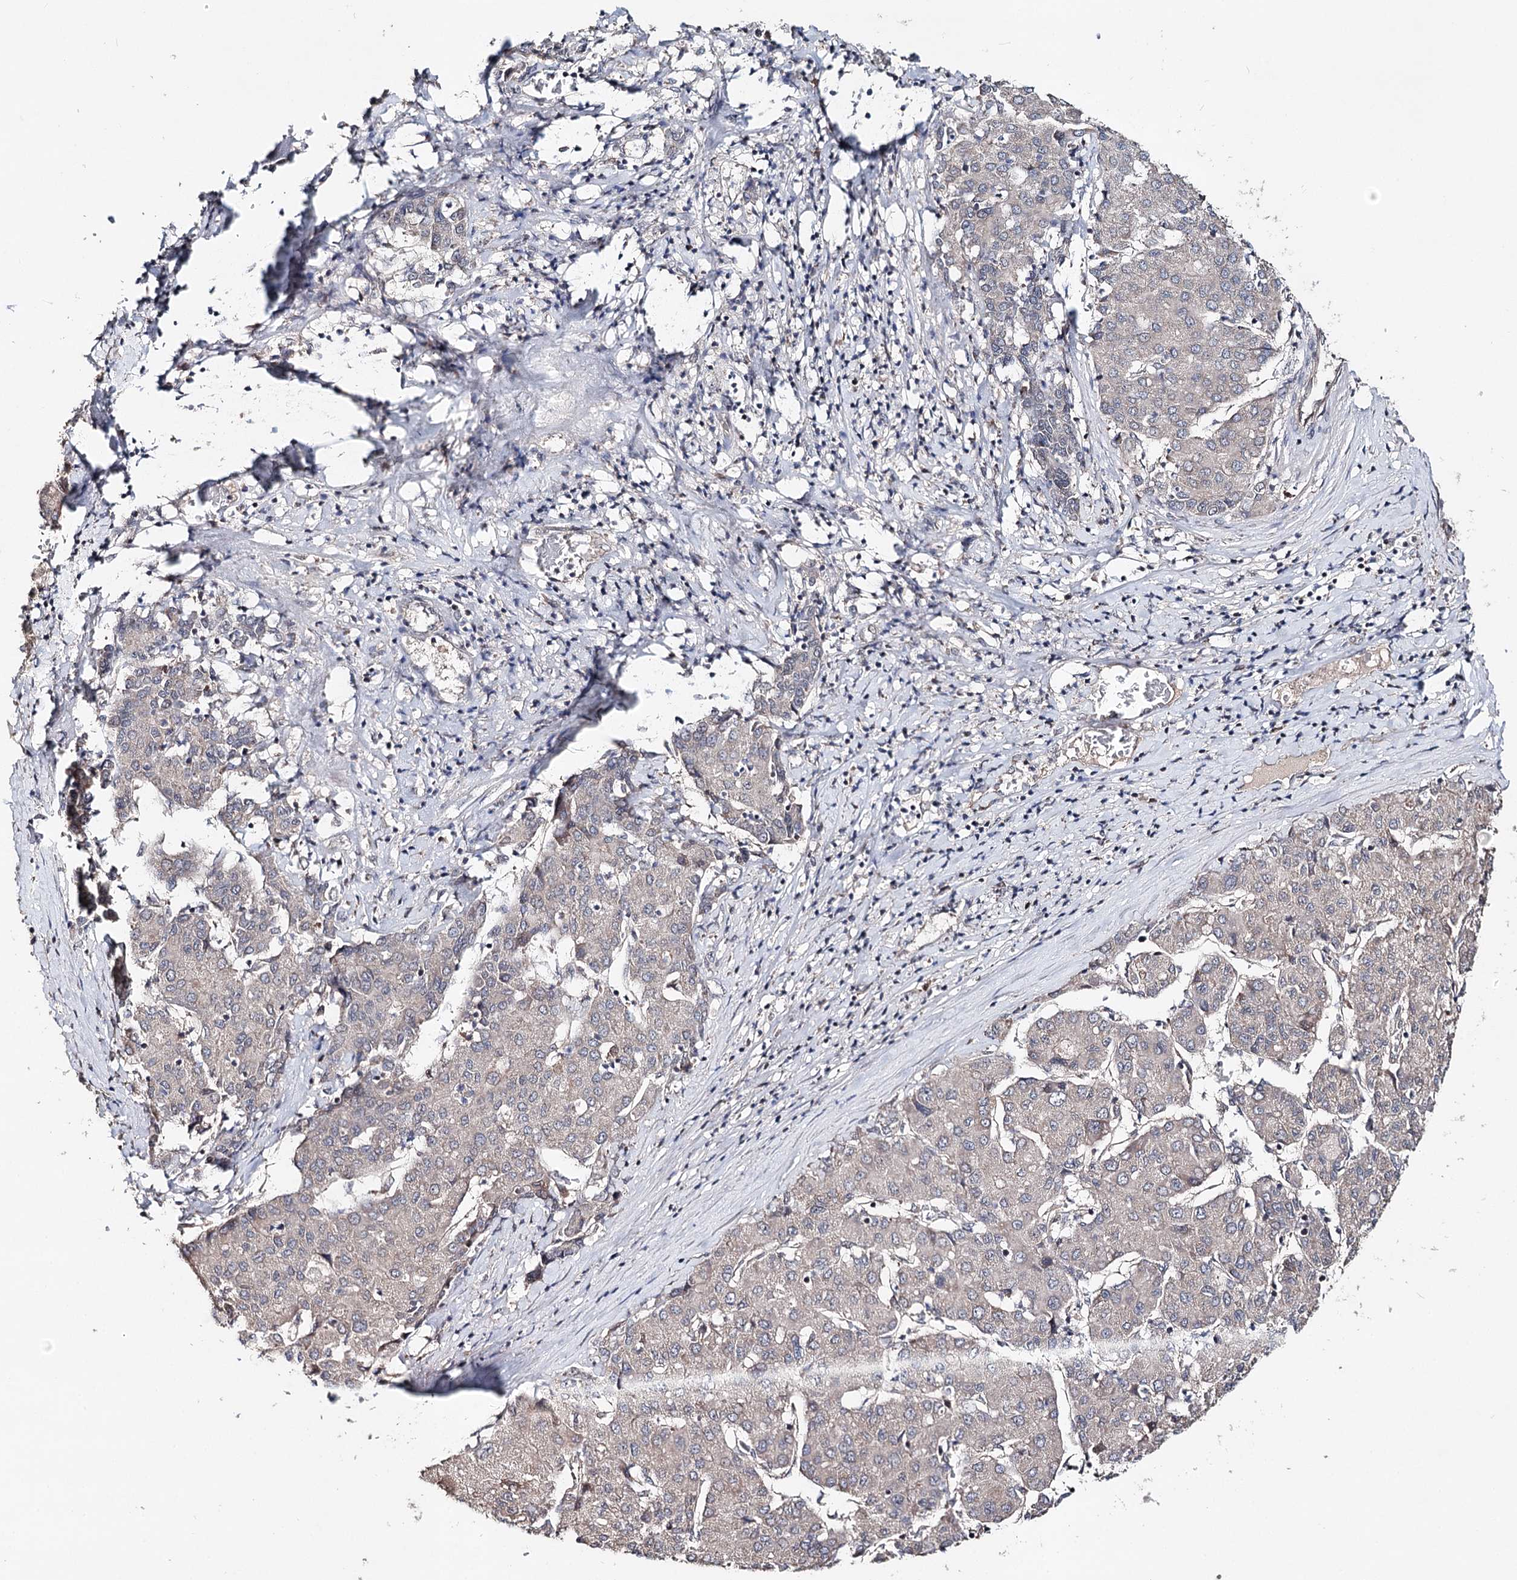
{"staining": {"intensity": "negative", "quantity": "none", "location": "none"}, "tissue": "liver cancer", "cell_type": "Tumor cells", "image_type": "cancer", "snomed": [{"axis": "morphology", "description": "Carcinoma, Hepatocellular, NOS"}, {"axis": "topography", "description": "Liver"}], "caption": "DAB immunohistochemical staining of human liver cancer reveals no significant expression in tumor cells.", "gene": "NOPCHAP1", "patient": {"sex": "male", "age": 65}}